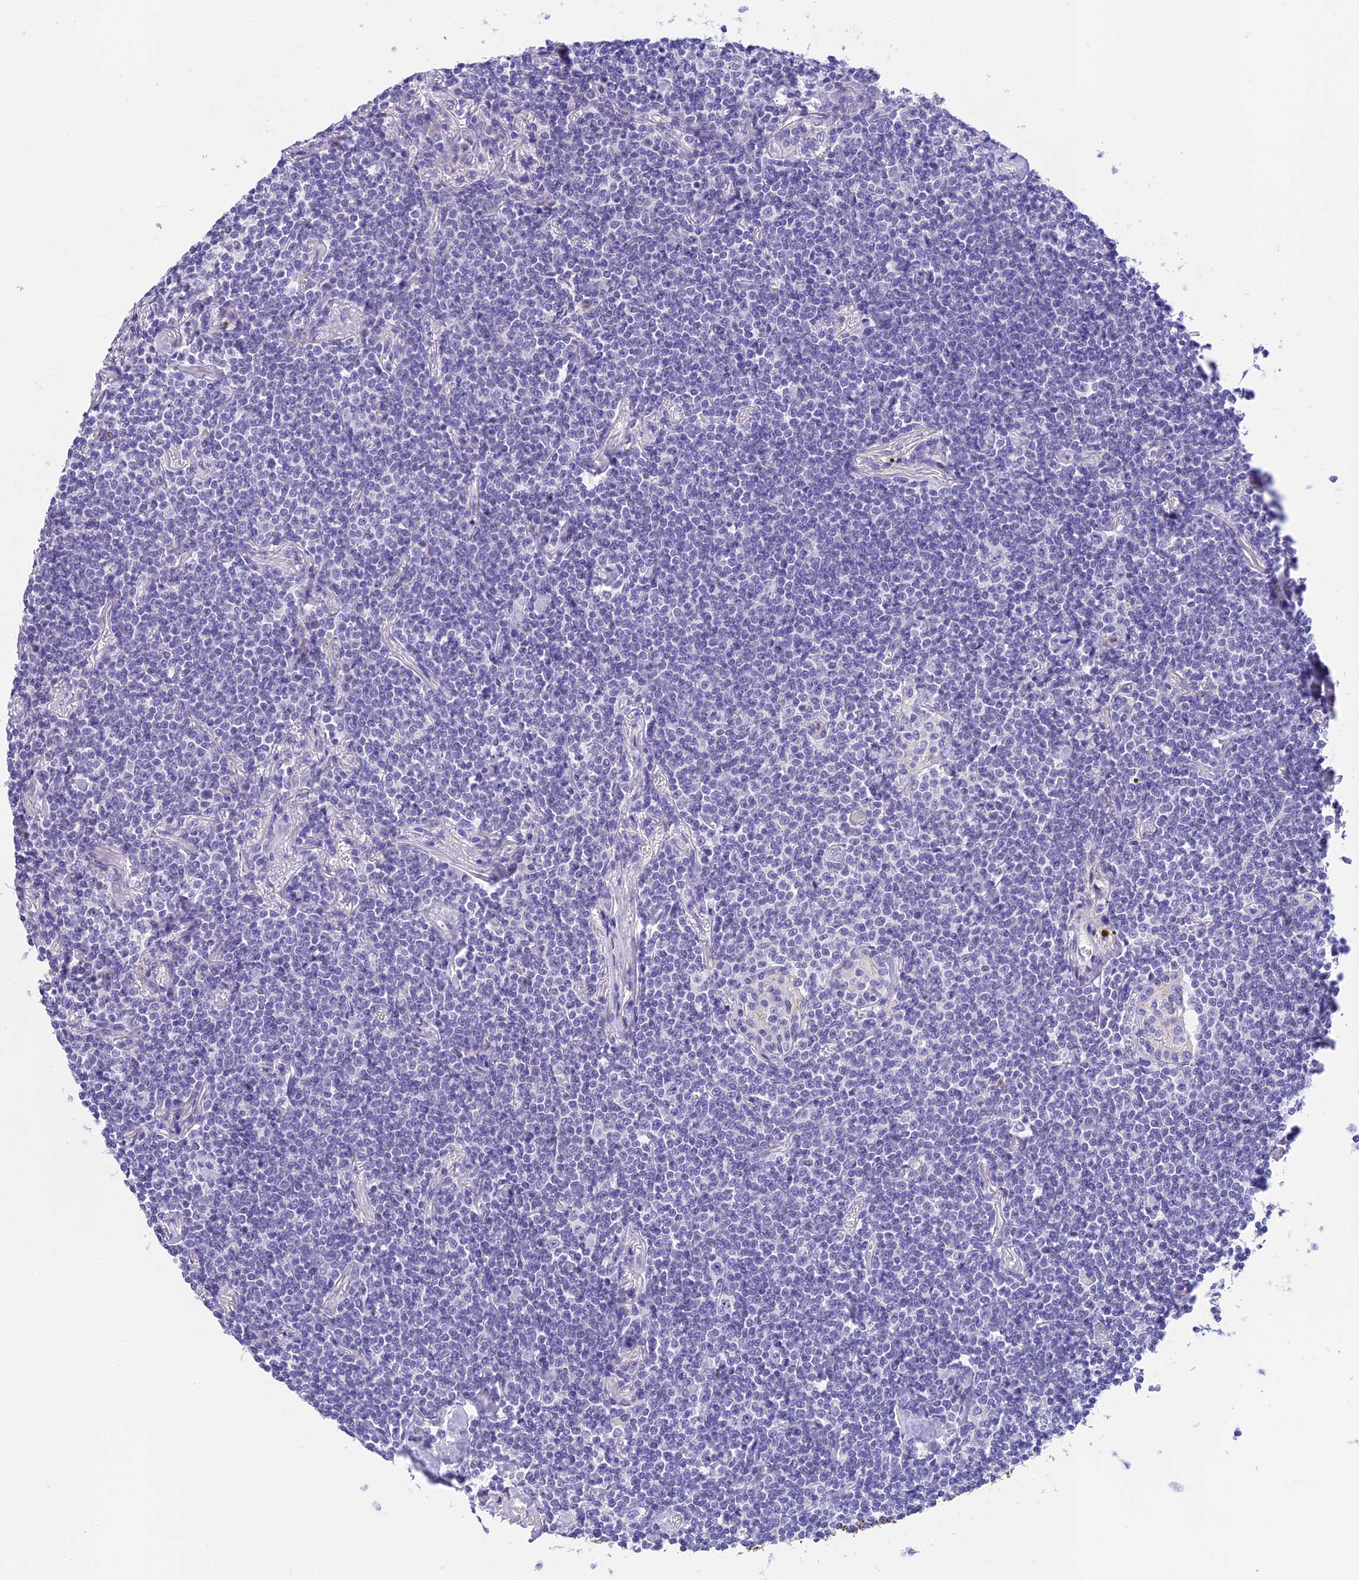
{"staining": {"intensity": "negative", "quantity": "none", "location": "none"}, "tissue": "lymphoma", "cell_type": "Tumor cells", "image_type": "cancer", "snomed": [{"axis": "morphology", "description": "Malignant lymphoma, non-Hodgkin's type, Low grade"}, {"axis": "topography", "description": "Lung"}], "caption": "A high-resolution image shows immunohistochemistry staining of lymphoma, which exhibits no significant positivity in tumor cells.", "gene": "C17orf67", "patient": {"sex": "female", "age": 71}}